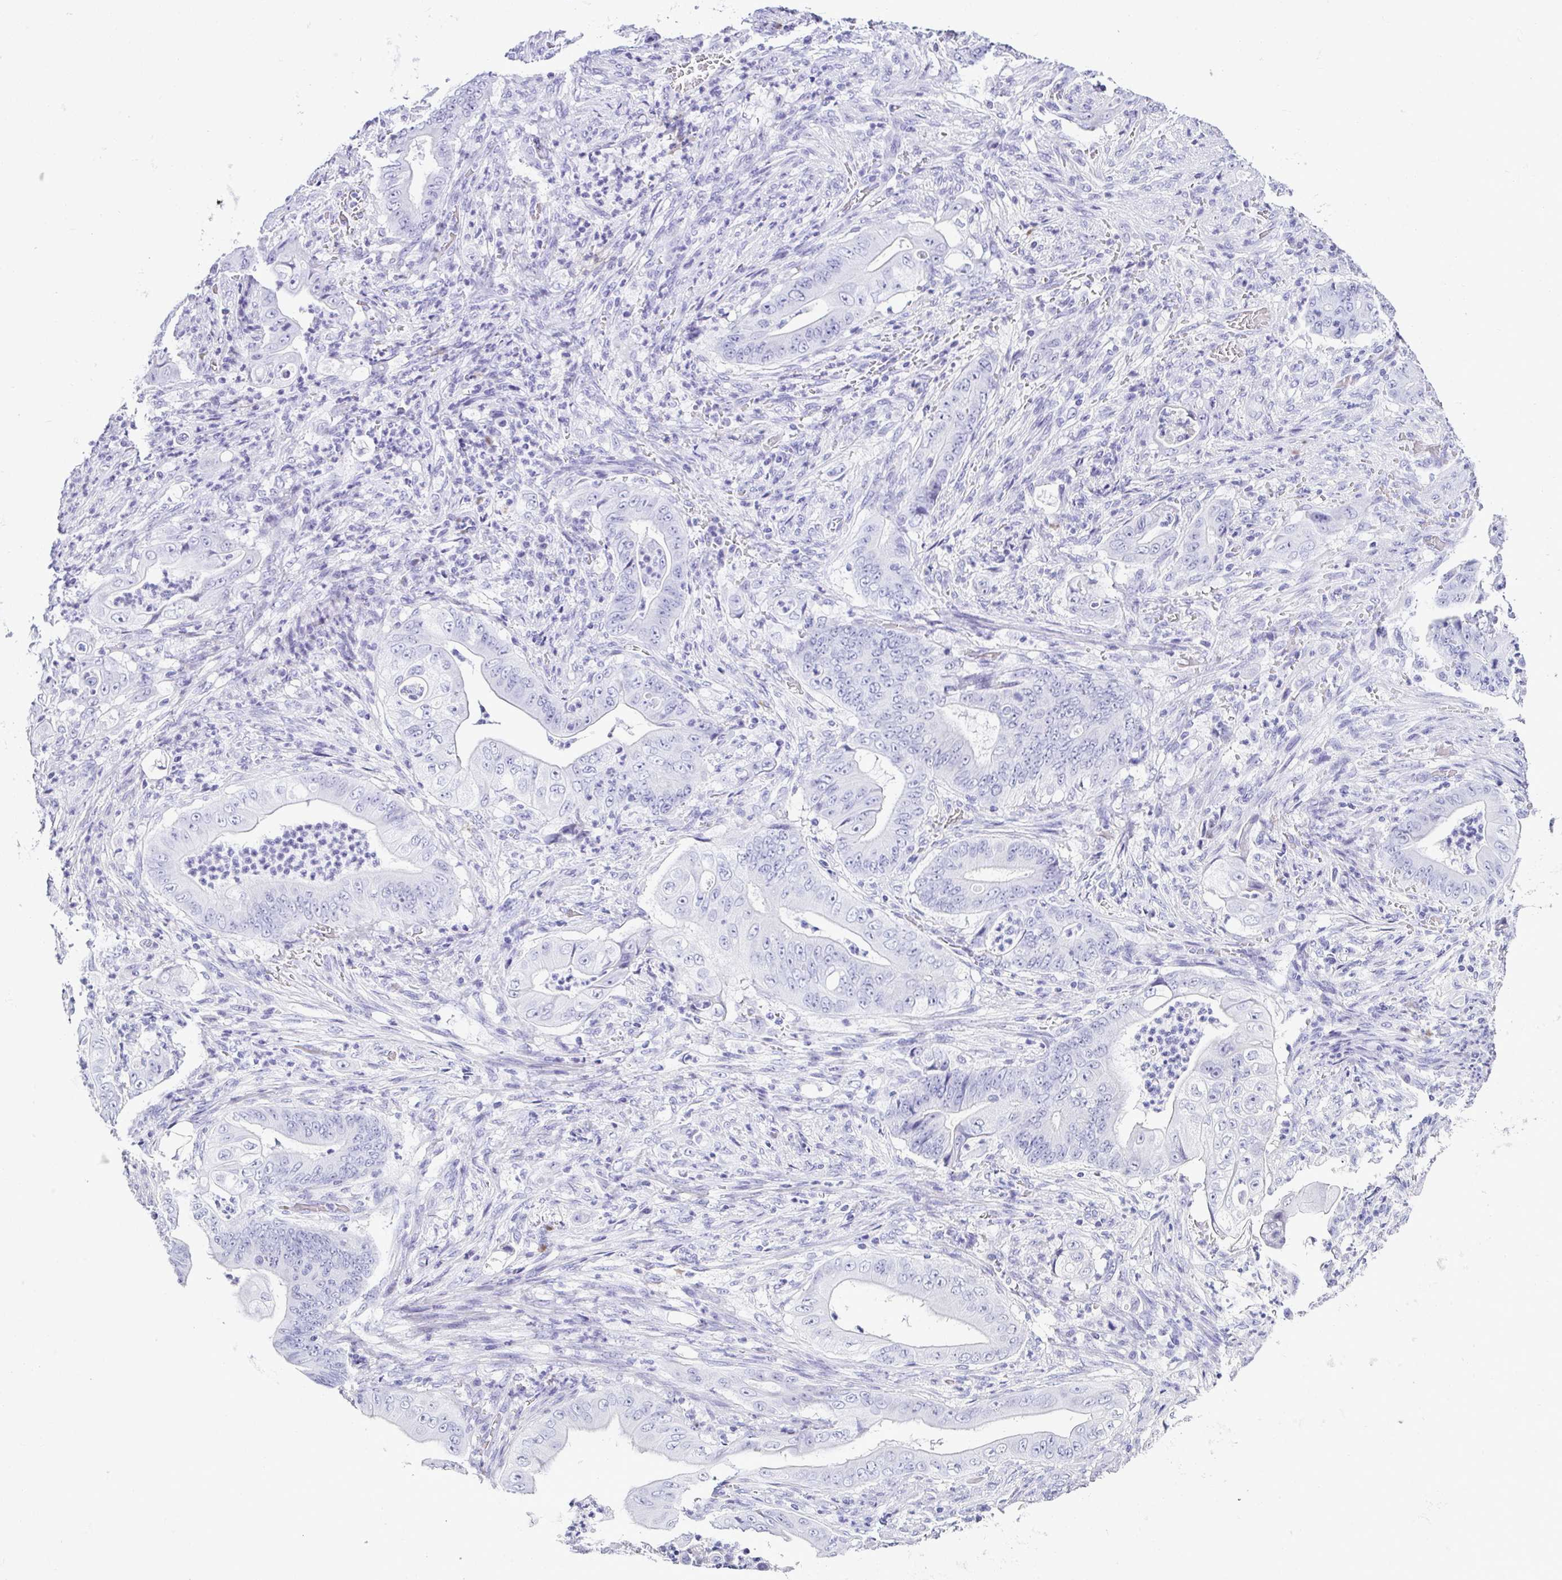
{"staining": {"intensity": "negative", "quantity": "none", "location": "none"}, "tissue": "stomach cancer", "cell_type": "Tumor cells", "image_type": "cancer", "snomed": [{"axis": "morphology", "description": "Adenocarcinoma, NOS"}, {"axis": "topography", "description": "Stomach"}], "caption": "Adenocarcinoma (stomach) was stained to show a protein in brown. There is no significant positivity in tumor cells.", "gene": "SERPINB3", "patient": {"sex": "female", "age": 73}}